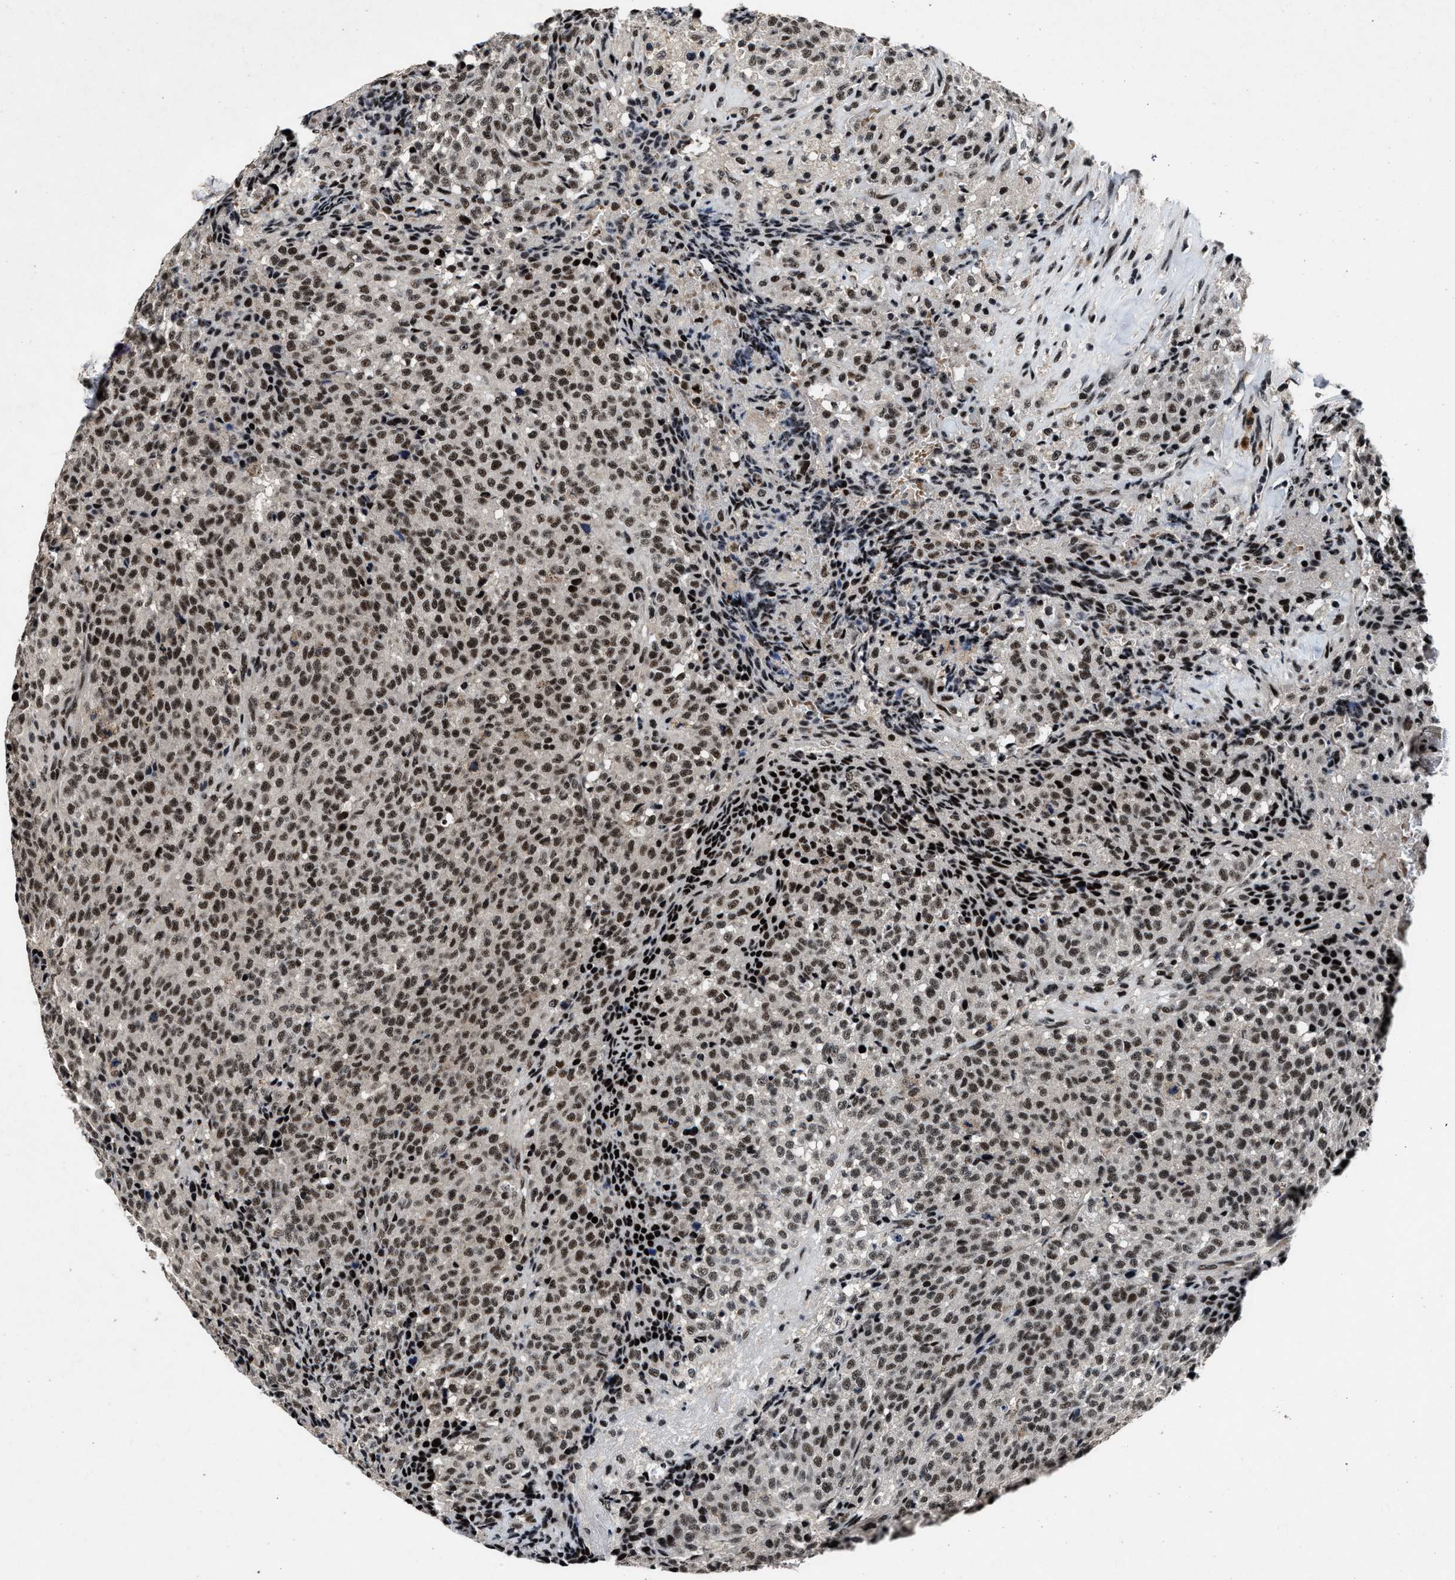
{"staining": {"intensity": "moderate", "quantity": ">75%", "location": "nuclear"}, "tissue": "testis cancer", "cell_type": "Tumor cells", "image_type": "cancer", "snomed": [{"axis": "morphology", "description": "Seminoma, NOS"}, {"axis": "topography", "description": "Testis"}], "caption": "Moderate nuclear protein staining is identified in about >75% of tumor cells in testis seminoma.", "gene": "ZNF233", "patient": {"sex": "male", "age": 59}}